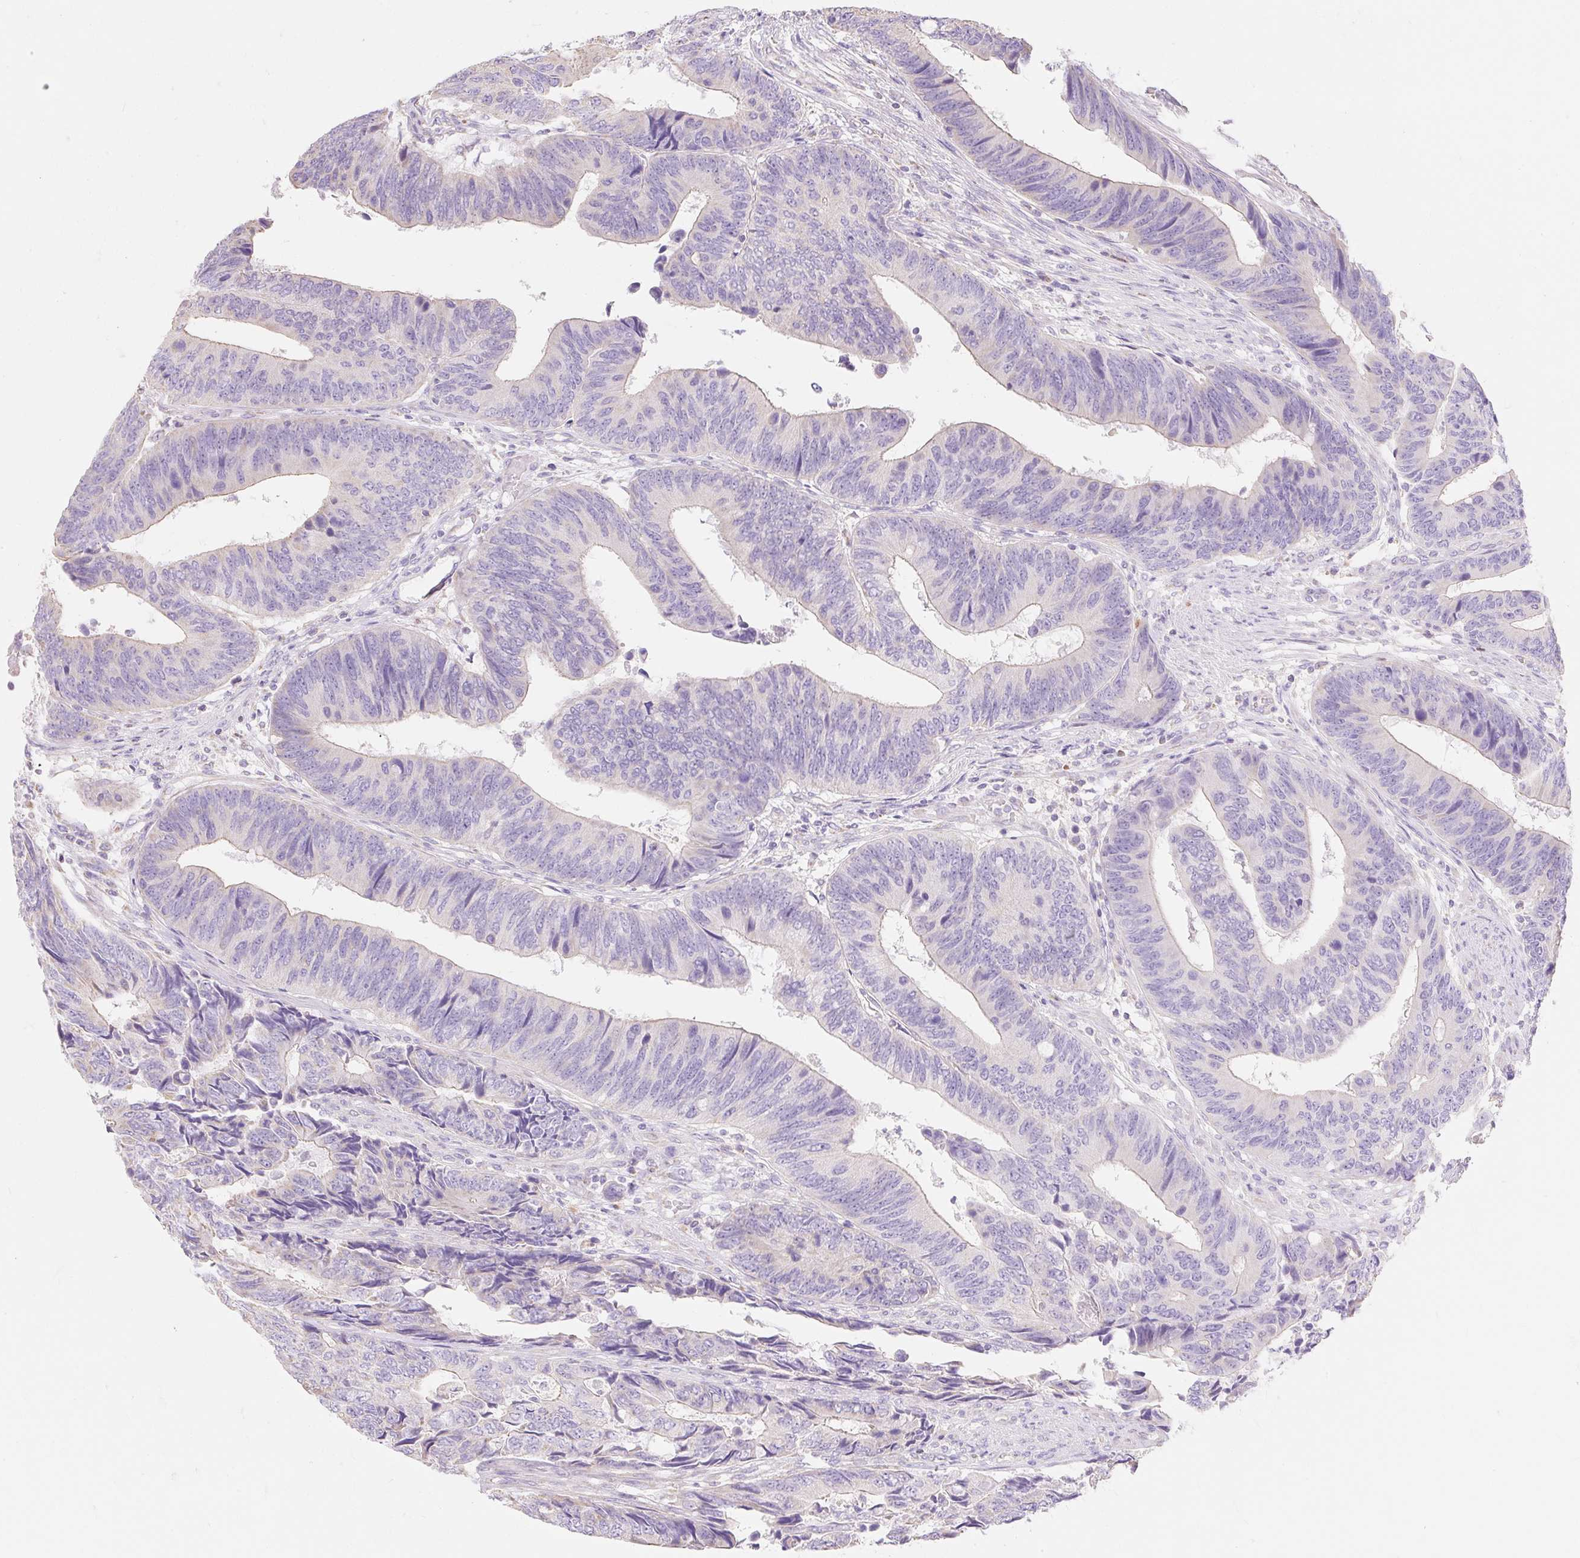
{"staining": {"intensity": "weak", "quantity": "<25%", "location": "cytoplasmic/membranous"}, "tissue": "colorectal cancer", "cell_type": "Tumor cells", "image_type": "cancer", "snomed": [{"axis": "morphology", "description": "Adenocarcinoma, NOS"}, {"axis": "topography", "description": "Colon"}], "caption": "The micrograph reveals no significant staining in tumor cells of adenocarcinoma (colorectal).", "gene": "DHX35", "patient": {"sex": "male", "age": 87}}